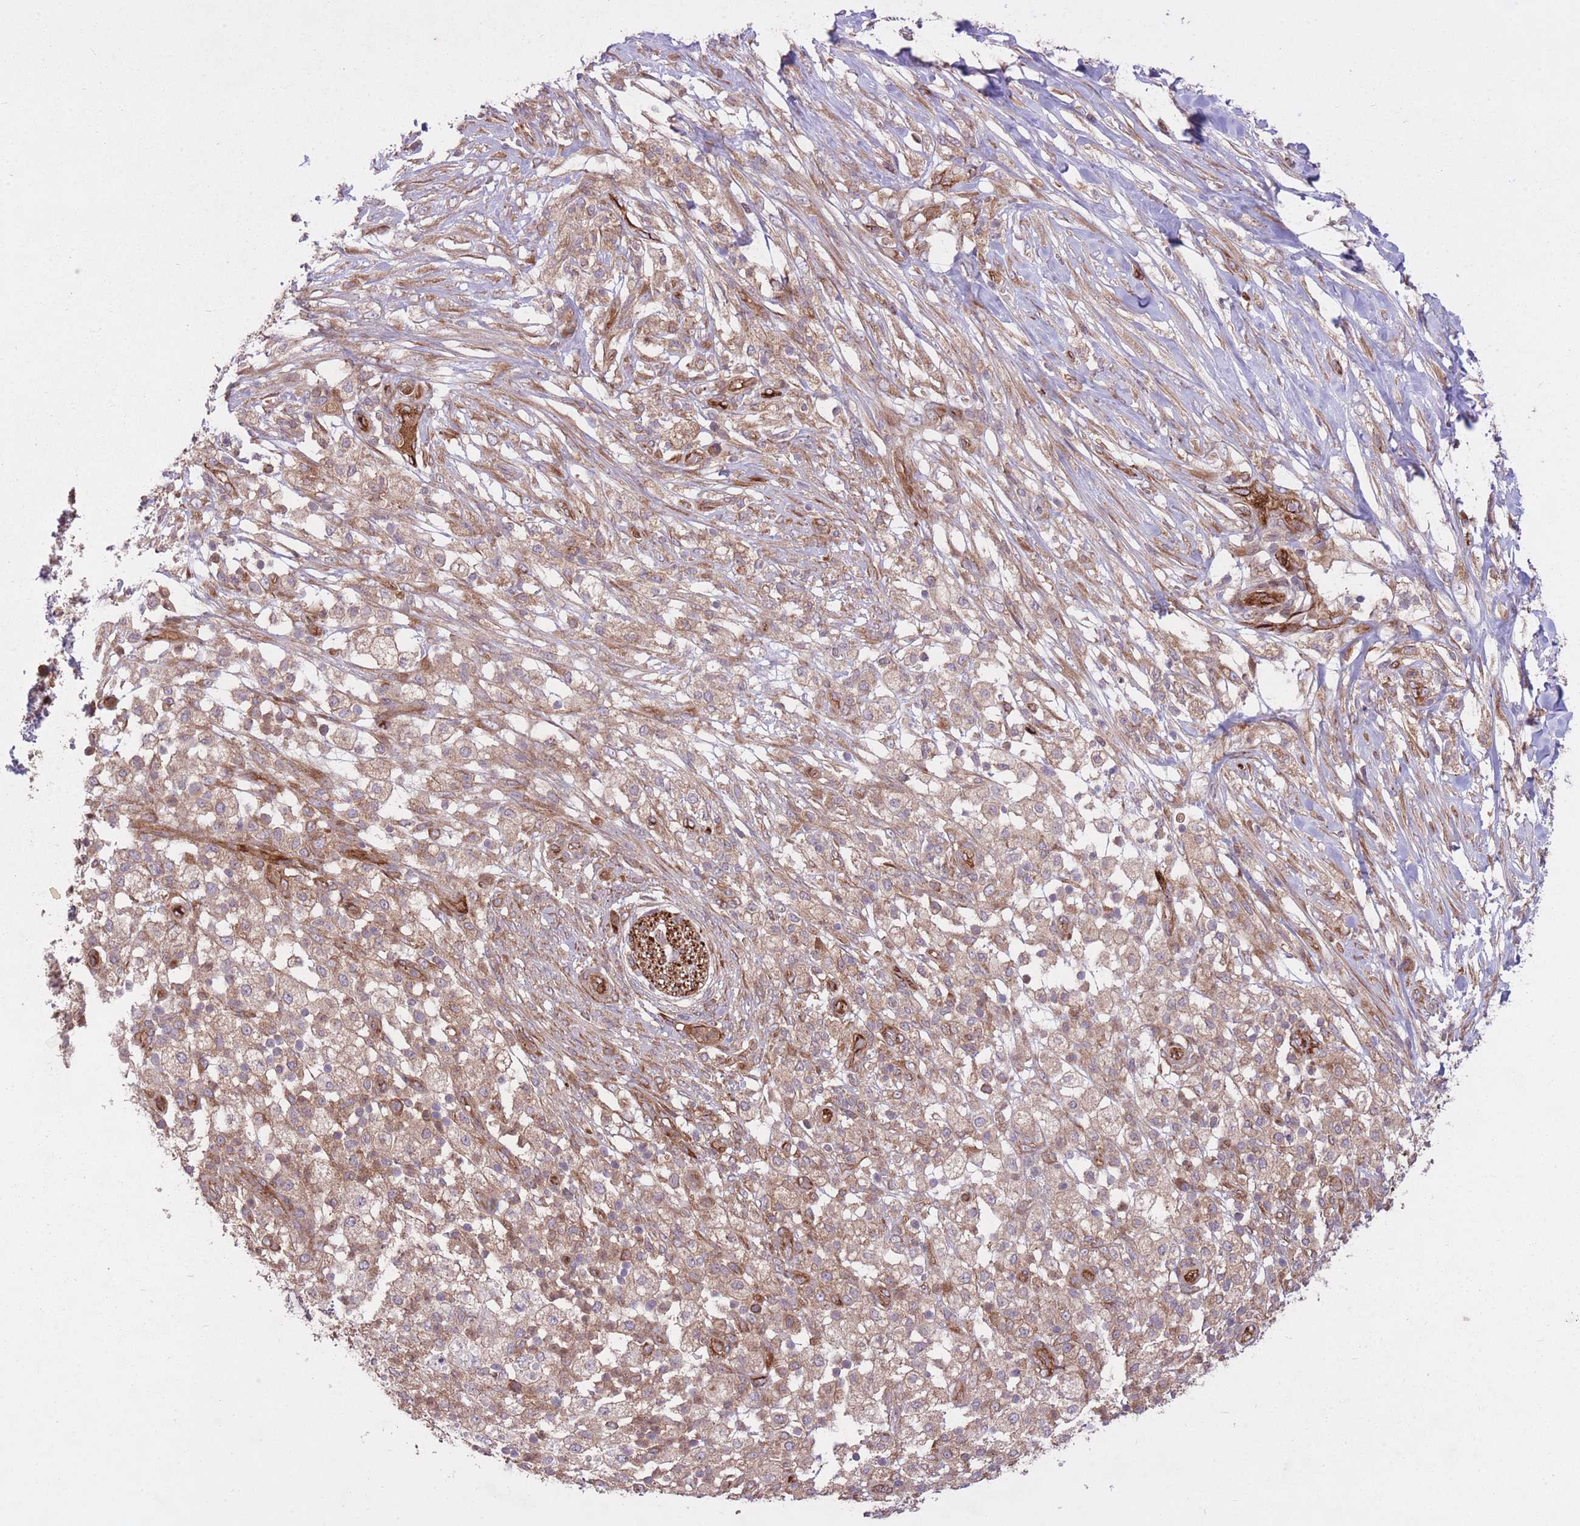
{"staining": {"intensity": "weak", "quantity": ">75%", "location": "cytoplasmic/membranous"}, "tissue": "pancreatic cancer", "cell_type": "Tumor cells", "image_type": "cancer", "snomed": [{"axis": "morphology", "description": "Adenocarcinoma, NOS"}, {"axis": "topography", "description": "Pancreas"}], "caption": "Immunohistochemistry (IHC) of pancreatic cancer (adenocarcinoma) shows low levels of weak cytoplasmic/membranous positivity in approximately >75% of tumor cells.", "gene": "CISH", "patient": {"sex": "female", "age": 72}}